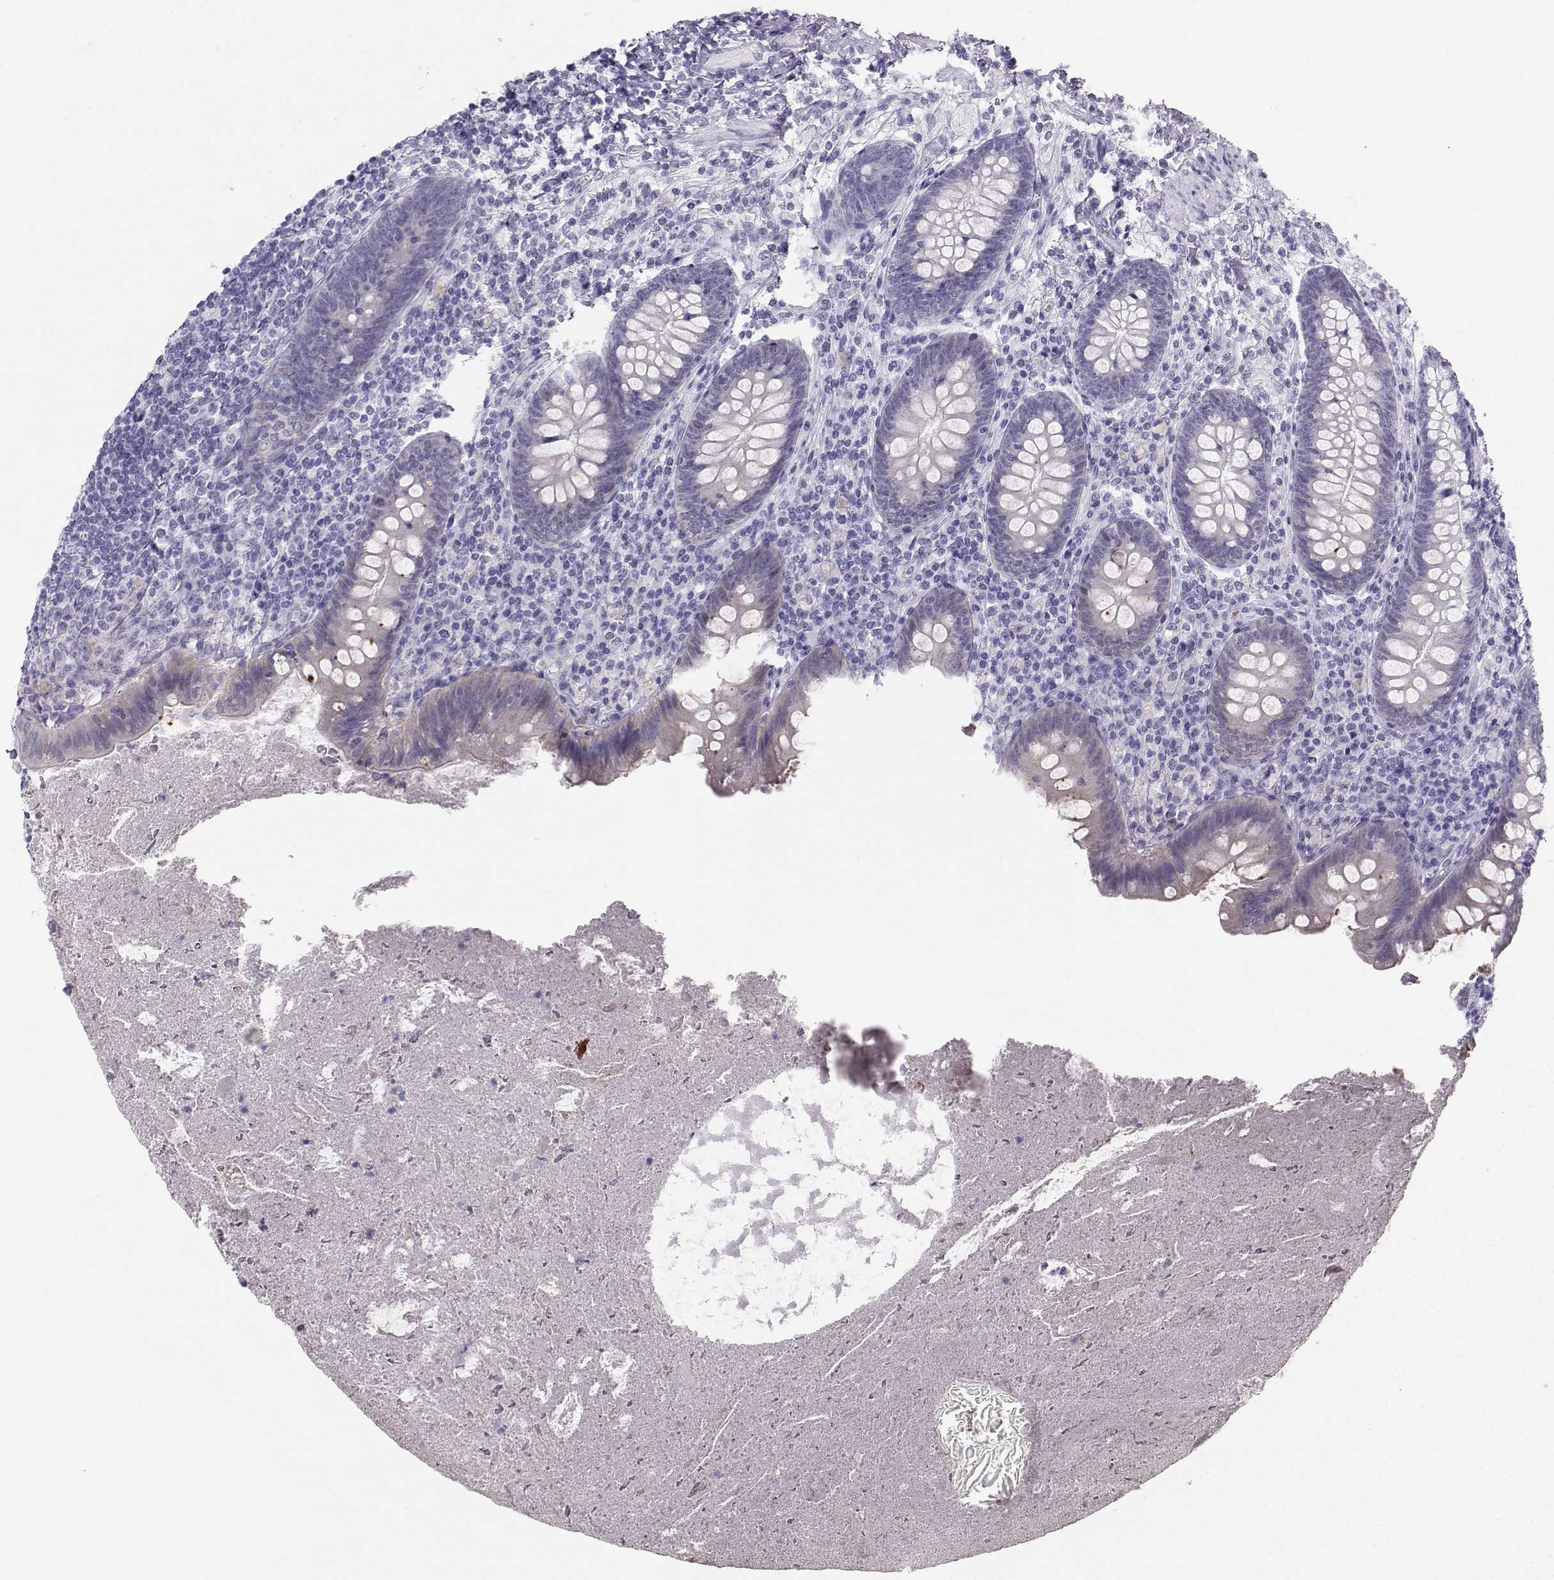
{"staining": {"intensity": "negative", "quantity": "none", "location": "none"}, "tissue": "appendix", "cell_type": "Glandular cells", "image_type": "normal", "snomed": [{"axis": "morphology", "description": "Normal tissue, NOS"}, {"axis": "topography", "description": "Appendix"}], "caption": "Image shows no significant protein expression in glandular cells of unremarkable appendix. The staining was performed using DAB to visualize the protein expression in brown, while the nuclei were stained in blue with hematoxylin (Magnification: 20x).", "gene": "IQCD", "patient": {"sex": "male", "age": 47}}